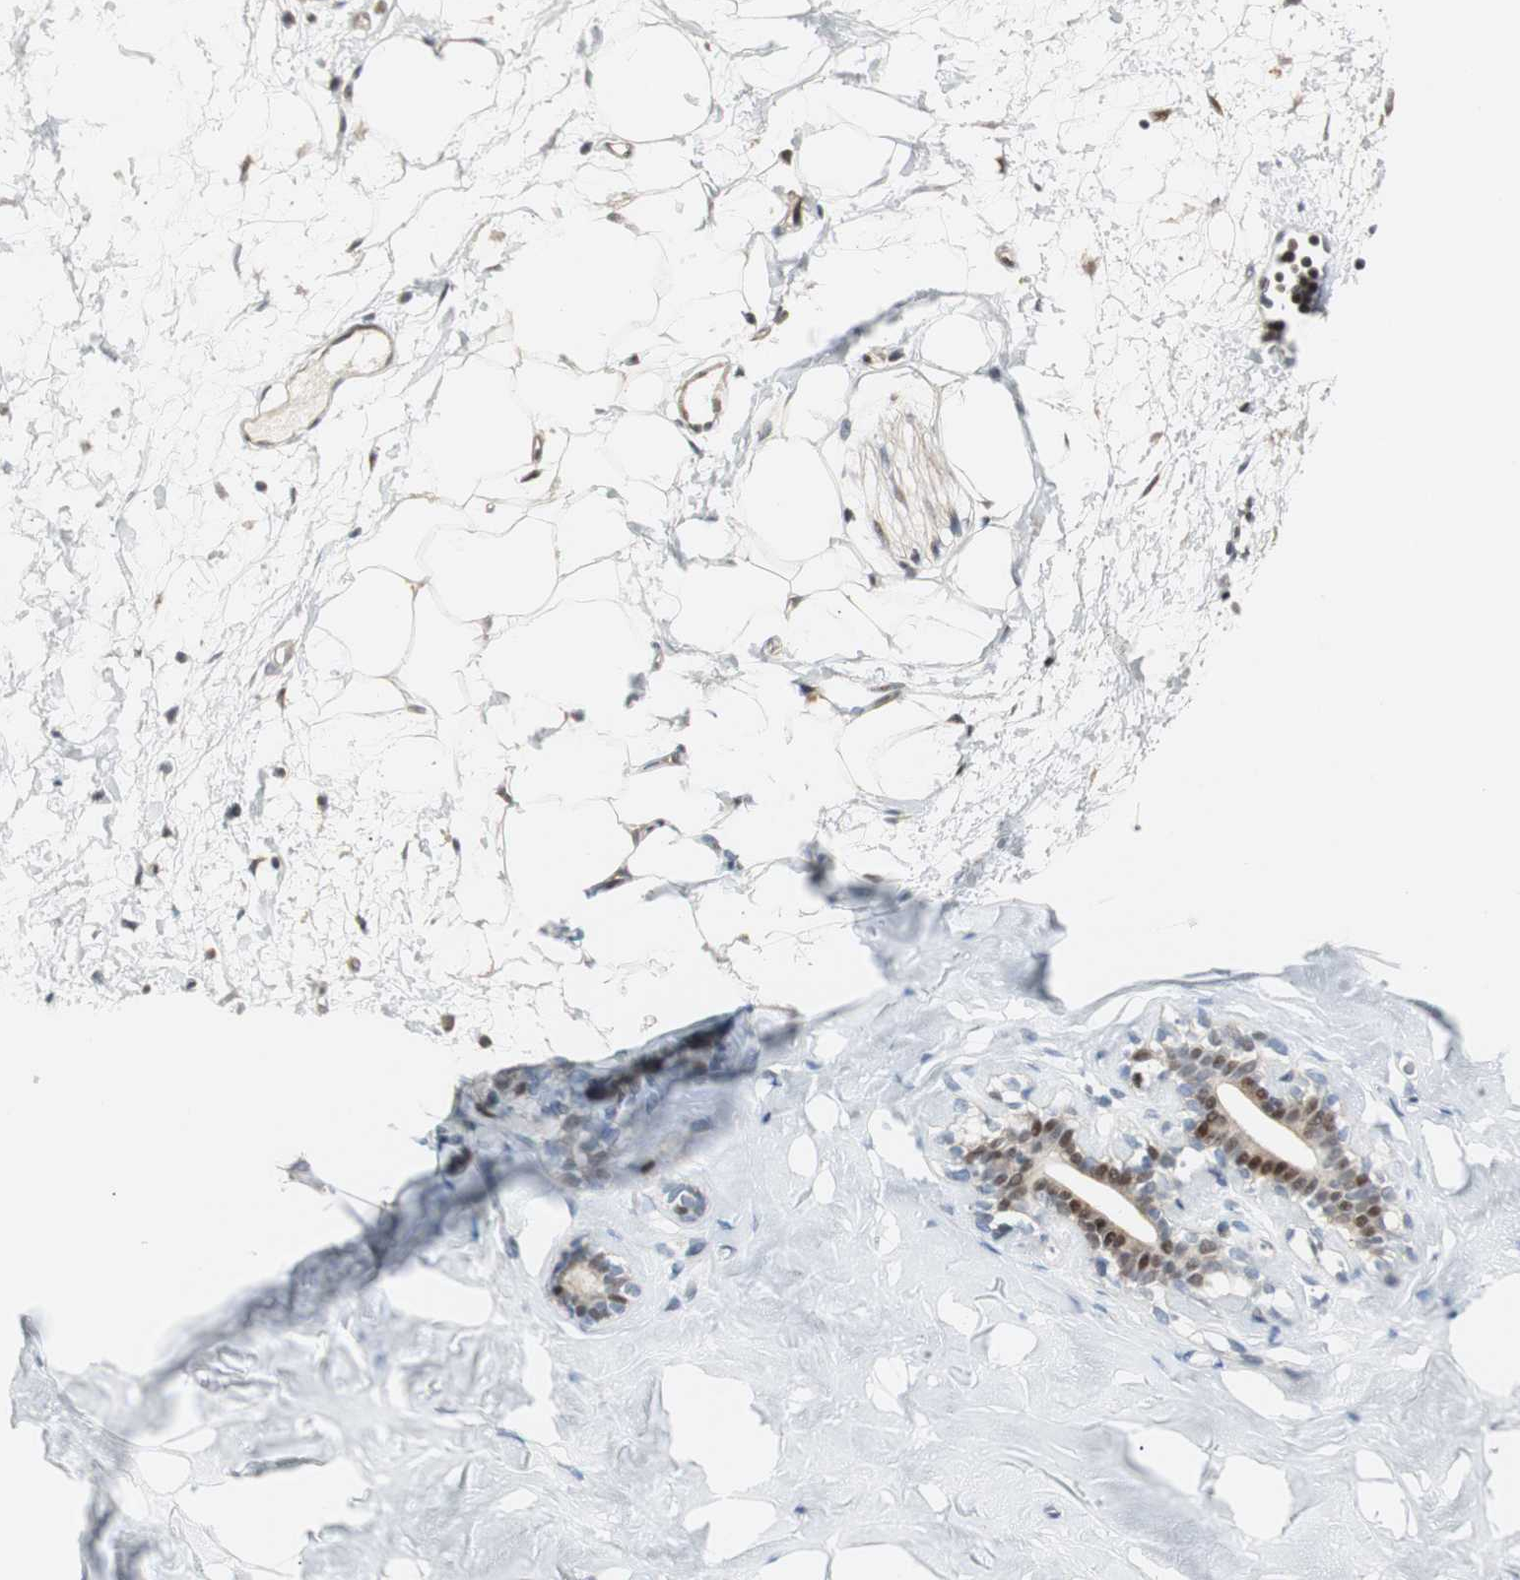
{"staining": {"intensity": "moderate", "quantity": ">75%", "location": "nuclear"}, "tissue": "adipose tissue", "cell_type": "Adipocytes", "image_type": "normal", "snomed": [{"axis": "morphology", "description": "Normal tissue, NOS"}, {"axis": "morphology", "description": "Adenocarcinoma, NOS"}, {"axis": "topography", "description": "Colon"}, {"axis": "topography", "description": "Peripheral nerve tissue"}], "caption": "An image of human adipose tissue stained for a protein shows moderate nuclear brown staining in adipocytes.", "gene": "RAD1", "patient": {"sex": "male", "age": 14}}